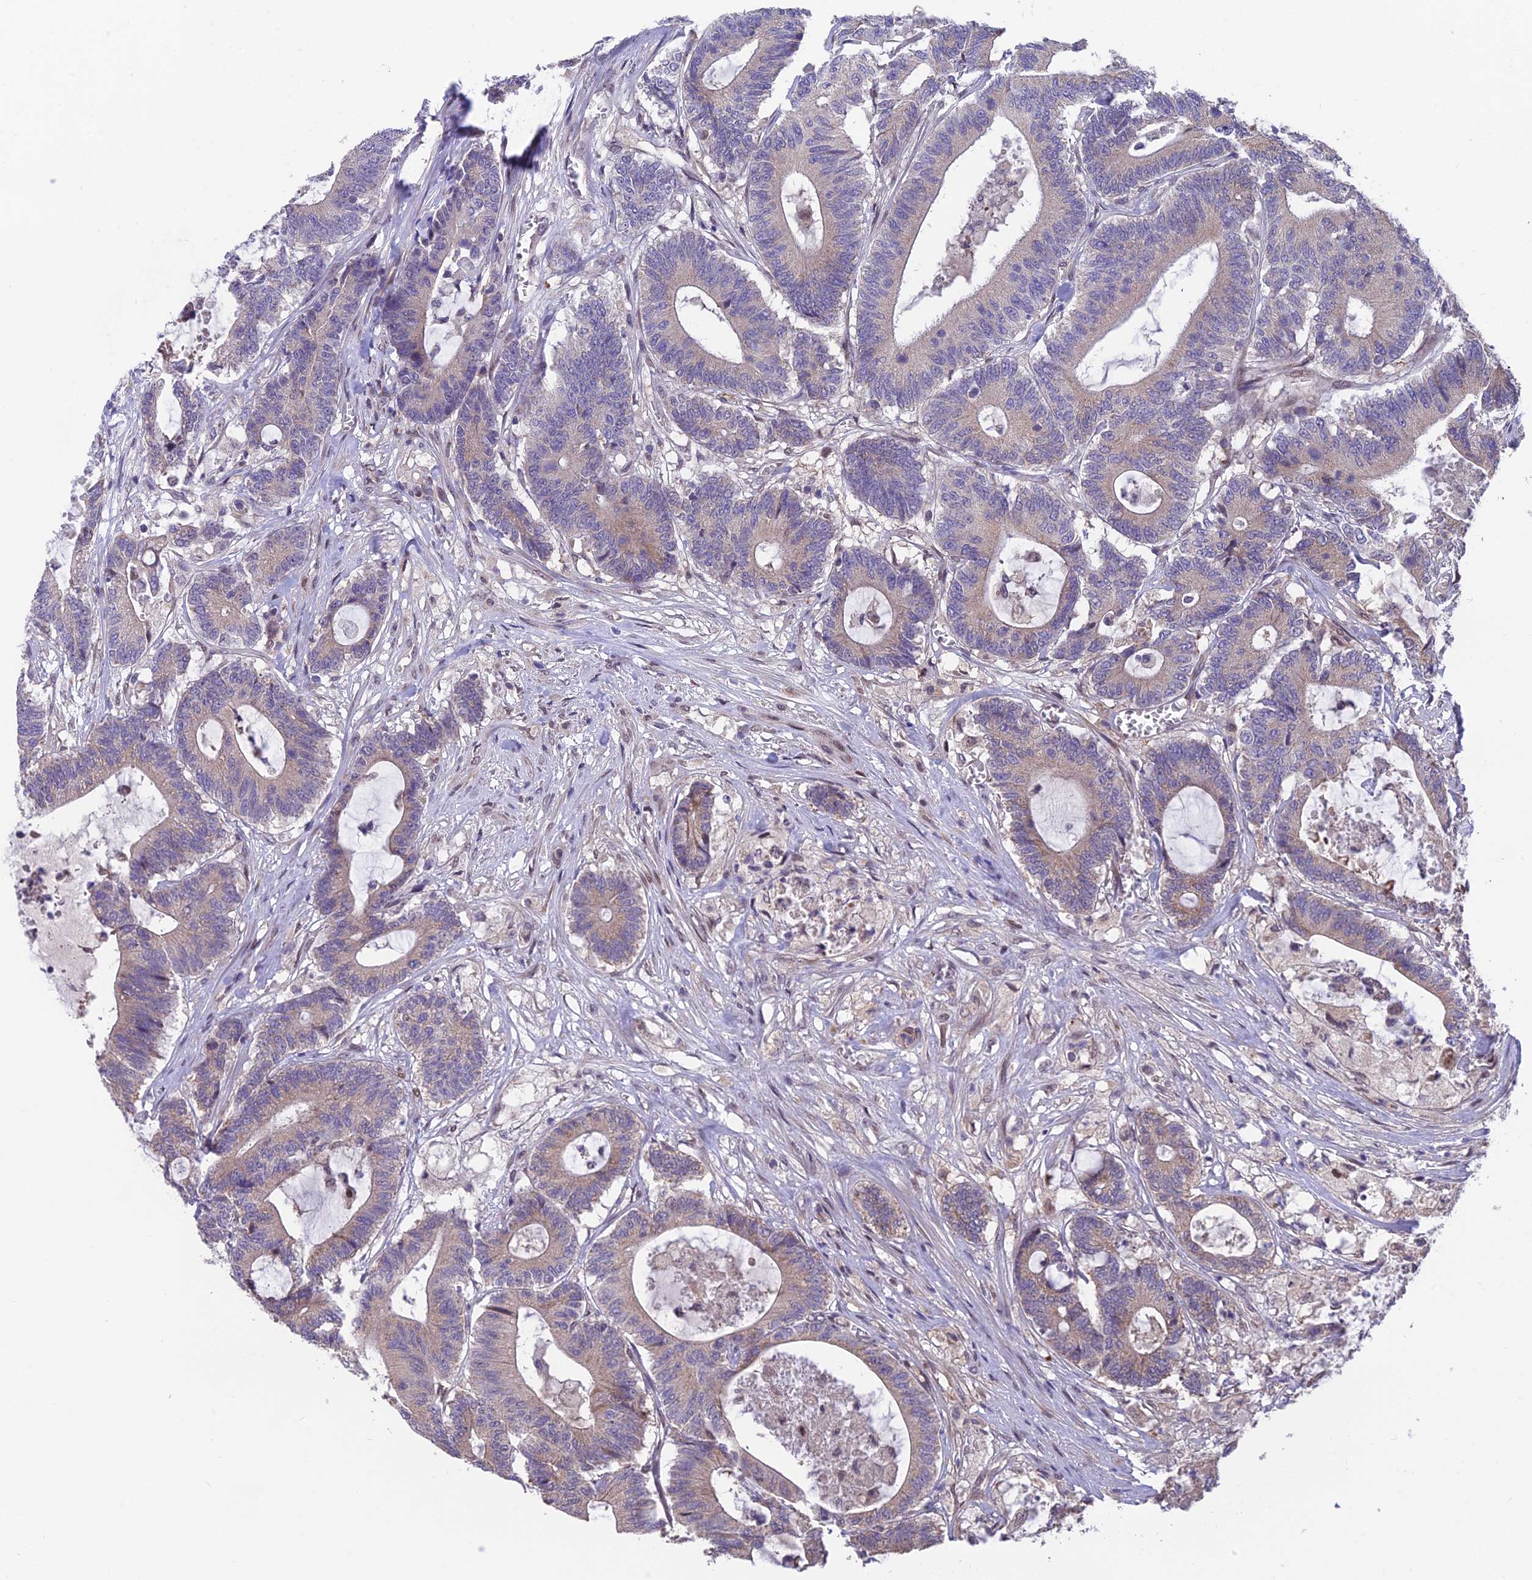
{"staining": {"intensity": "weak", "quantity": "25%-75%", "location": "cytoplasmic/membranous"}, "tissue": "colorectal cancer", "cell_type": "Tumor cells", "image_type": "cancer", "snomed": [{"axis": "morphology", "description": "Adenocarcinoma, NOS"}, {"axis": "topography", "description": "Colon"}], "caption": "Immunohistochemistry (IHC) of colorectal cancer shows low levels of weak cytoplasmic/membranous staining in about 25%-75% of tumor cells.", "gene": "CYP2R1", "patient": {"sex": "female", "age": 84}}